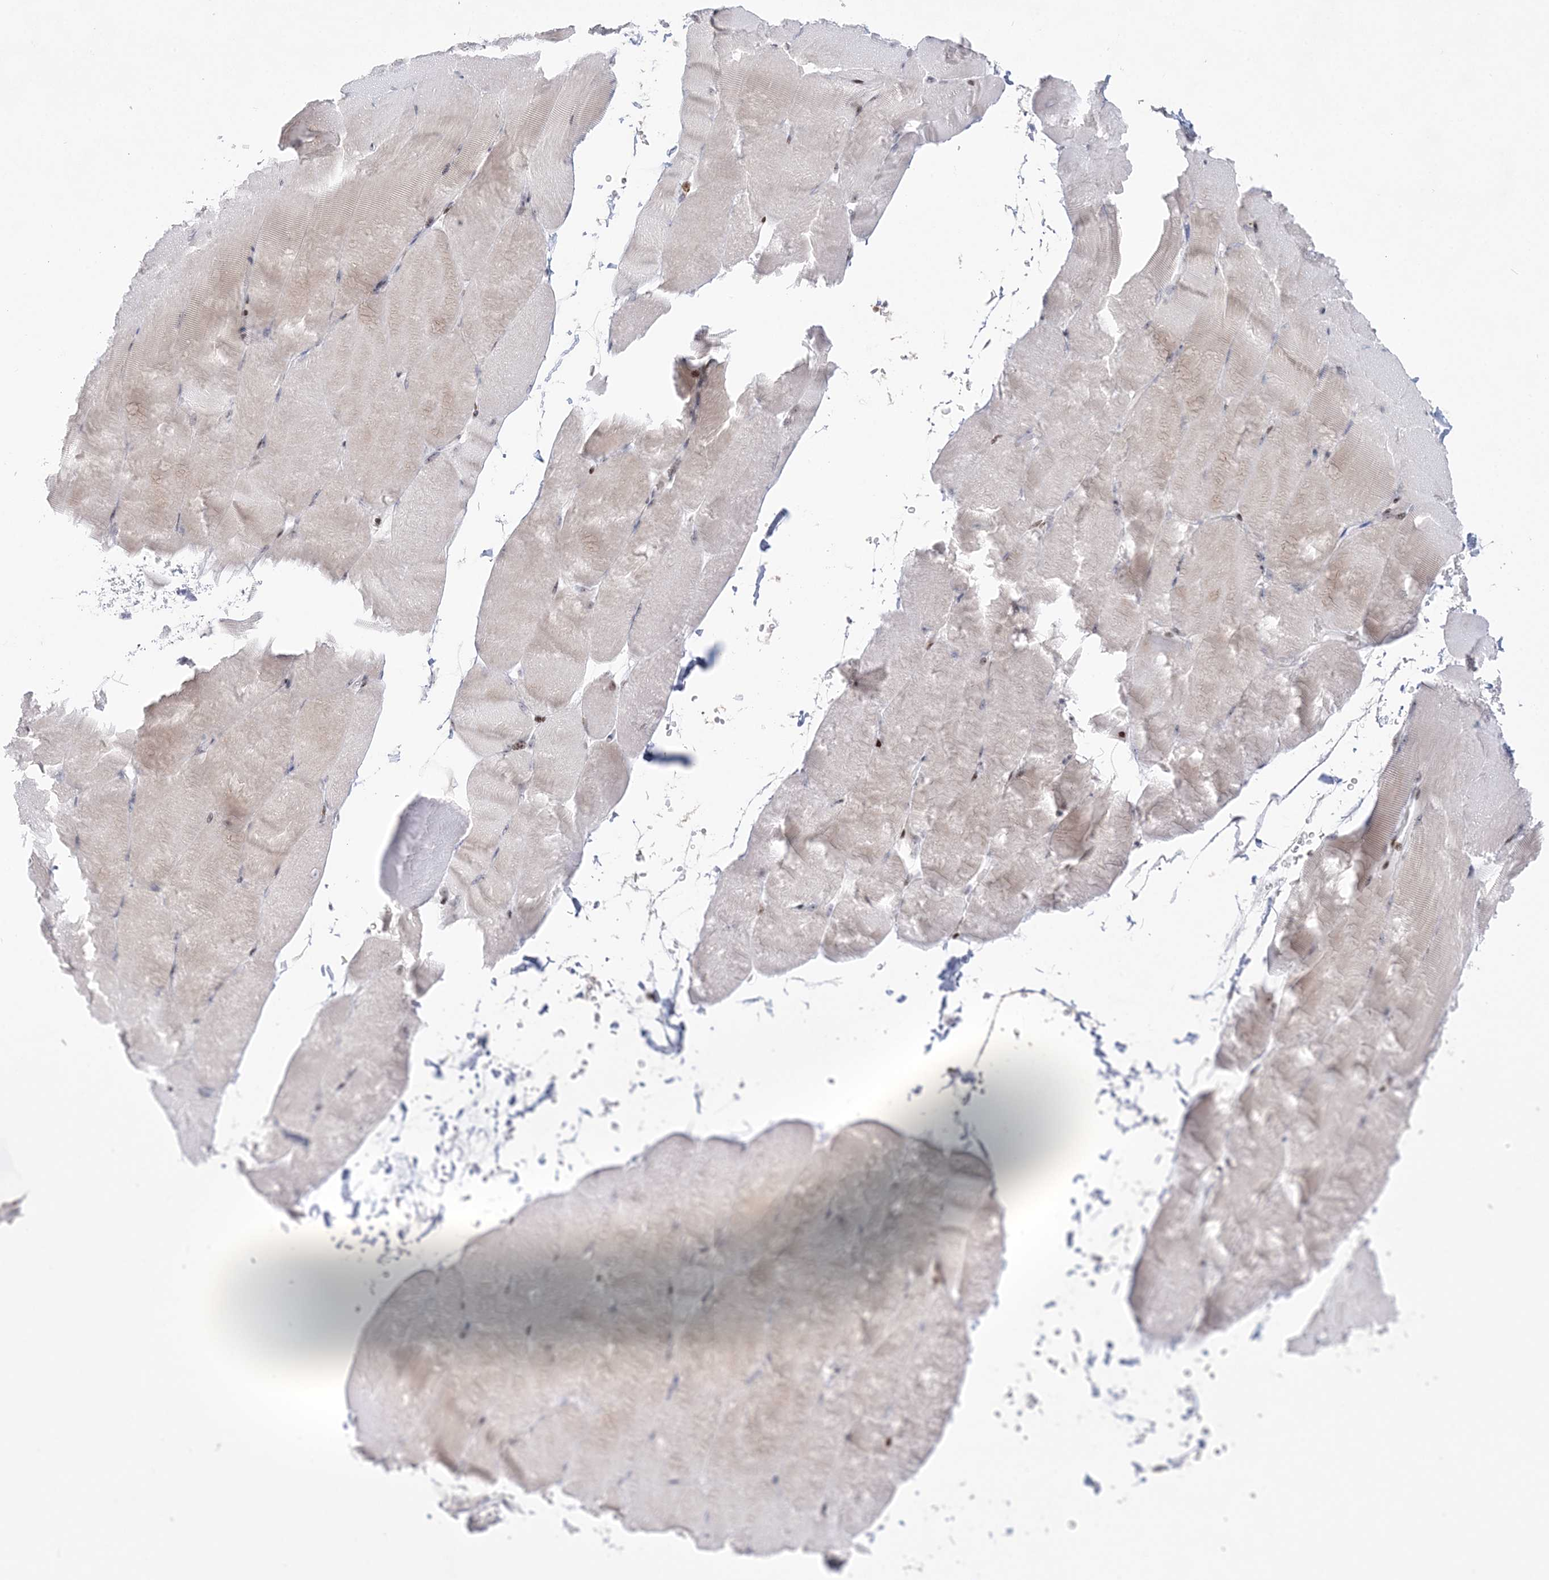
{"staining": {"intensity": "weak", "quantity": "<25%", "location": "cytoplasmic/membranous,nuclear"}, "tissue": "skeletal muscle", "cell_type": "Myocytes", "image_type": "normal", "snomed": [{"axis": "morphology", "description": "Normal tissue, NOS"}, {"axis": "topography", "description": "Skeletal muscle"}, {"axis": "topography", "description": "Parathyroid gland"}], "caption": "A photomicrograph of skeletal muscle stained for a protein shows no brown staining in myocytes. (DAB IHC visualized using brightfield microscopy, high magnification).", "gene": "SH3BP4", "patient": {"sex": "female", "age": 37}}